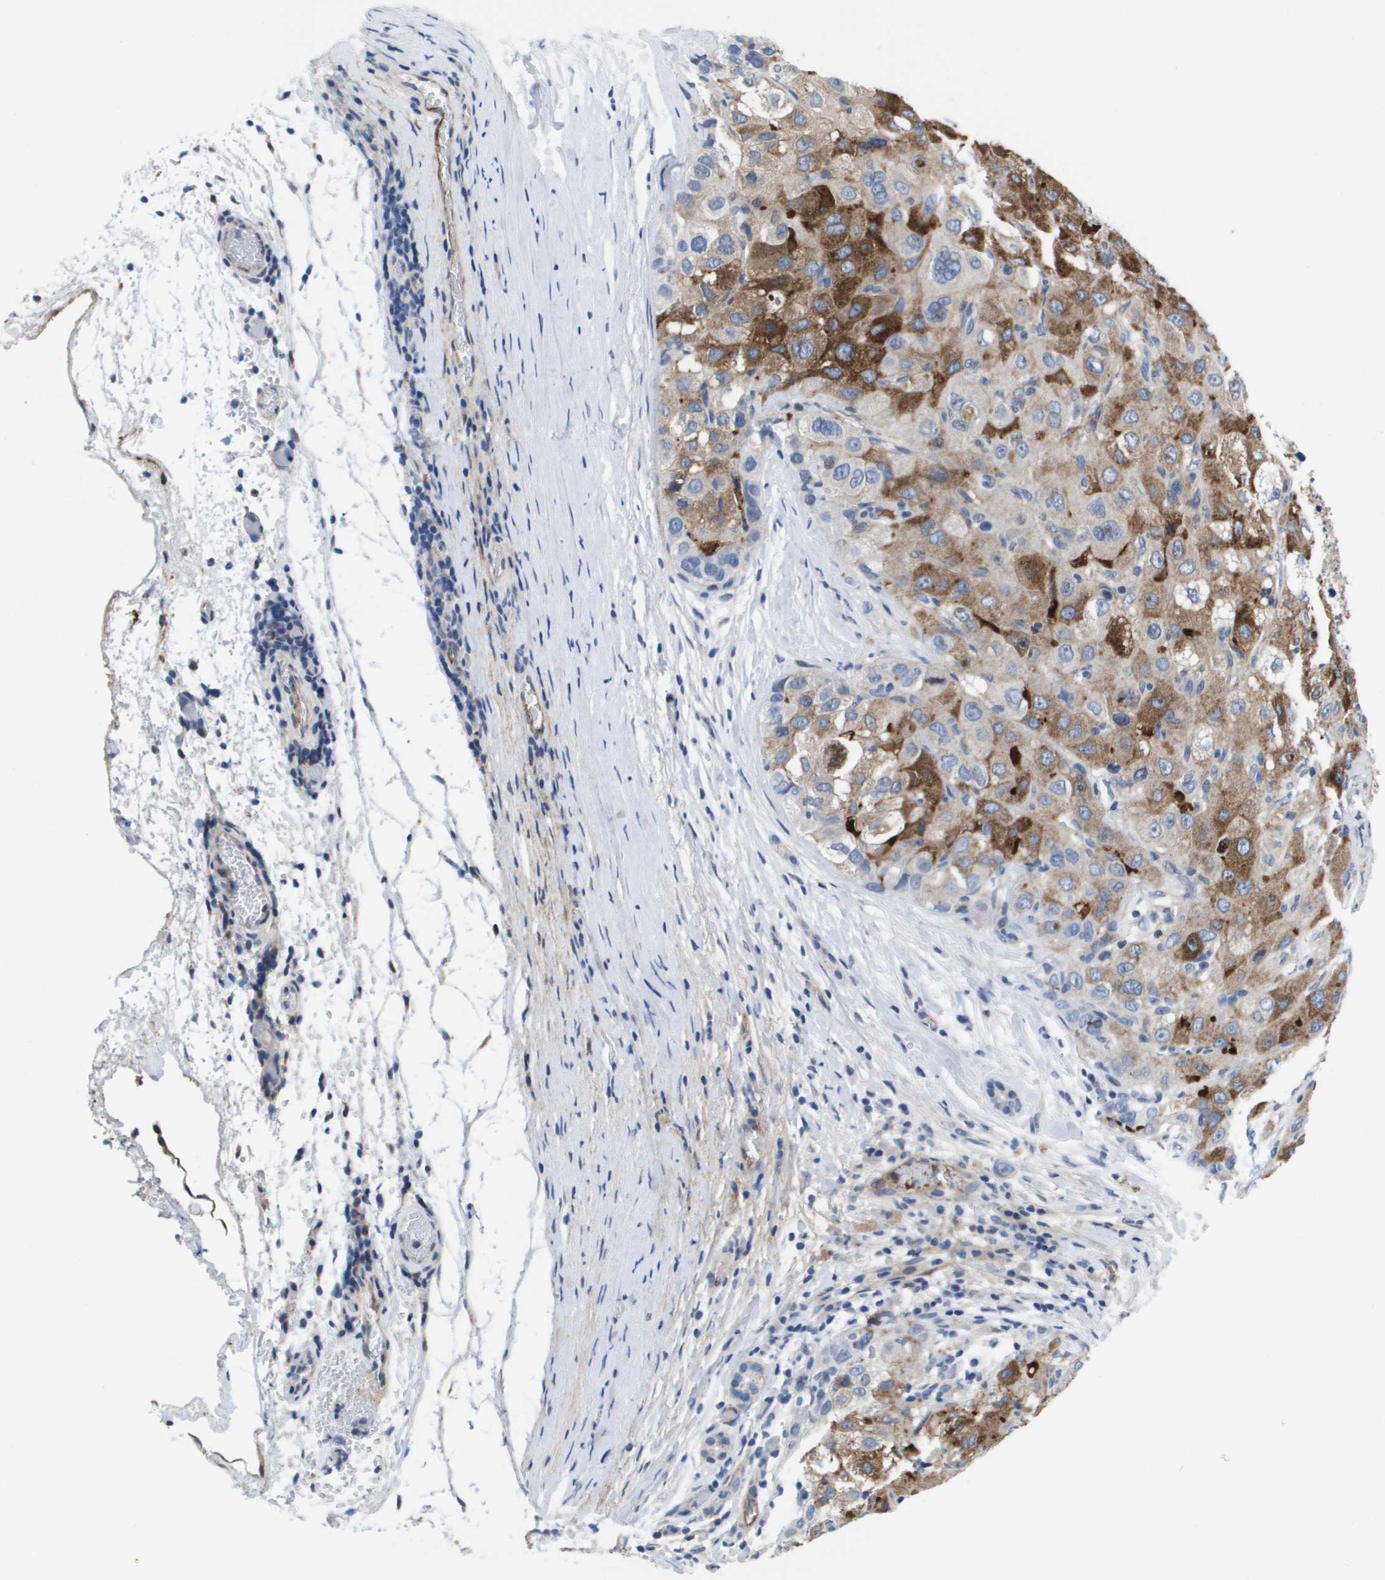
{"staining": {"intensity": "moderate", "quantity": ">75%", "location": "cytoplasmic/membranous"}, "tissue": "liver cancer", "cell_type": "Tumor cells", "image_type": "cancer", "snomed": [{"axis": "morphology", "description": "Carcinoma, Hepatocellular, NOS"}, {"axis": "topography", "description": "Liver"}], "caption": "There is medium levels of moderate cytoplasmic/membranous positivity in tumor cells of liver cancer, as demonstrated by immunohistochemical staining (brown color).", "gene": "SERPINC1", "patient": {"sex": "male", "age": 80}}